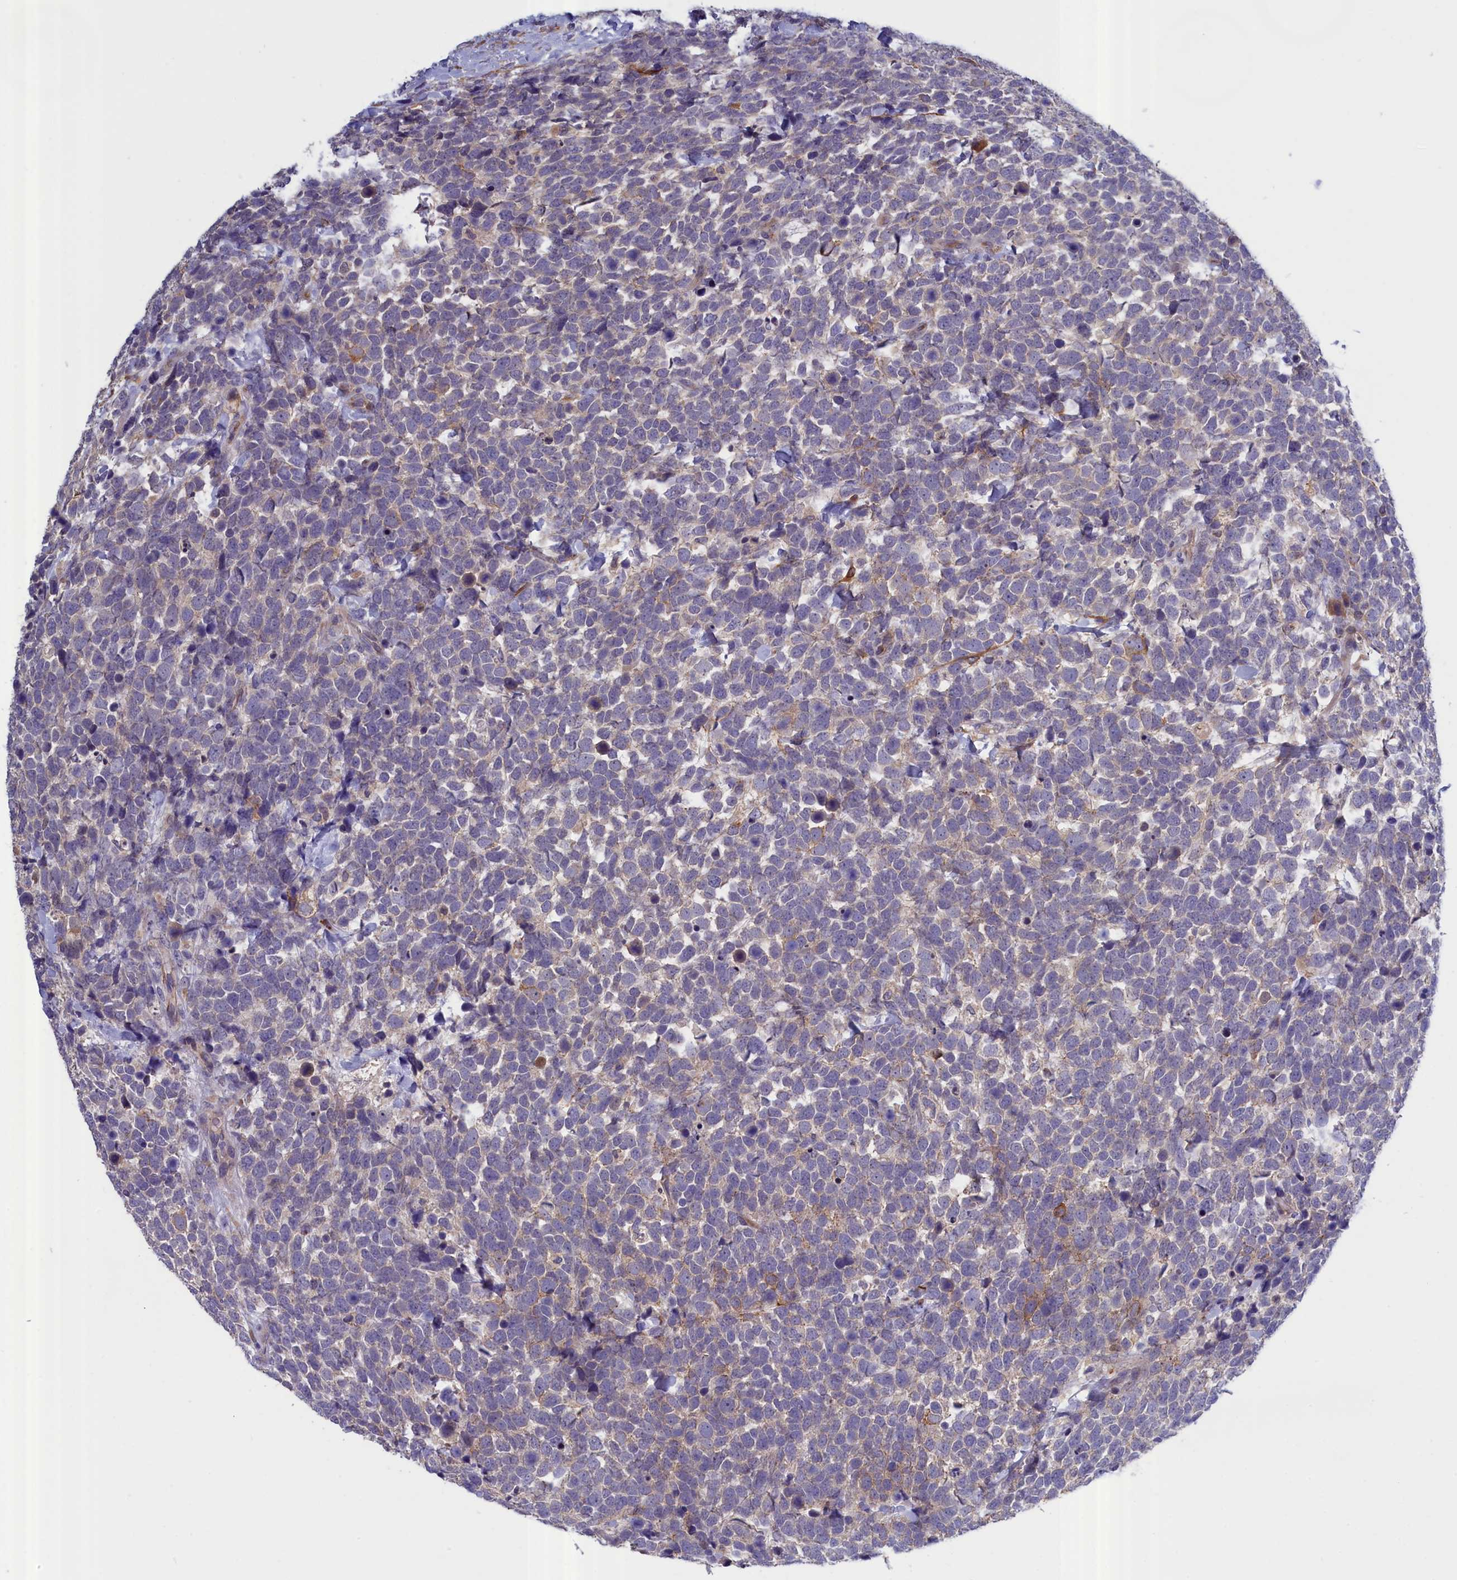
{"staining": {"intensity": "moderate", "quantity": "<25%", "location": "cytoplasmic/membranous"}, "tissue": "urothelial cancer", "cell_type": "Tumor cells", "image_type": "cancer", "snomed": [{"axis": "morphology", "description": "Urothelial carcinoma, High grade"}, {"axis": "topography", "description": "Urinary bladder"}], "caption": "Brown immunohistochemical staining in human urothelial cancer demonstrates moderate cytoplasmic/membranous positivity in about <25% of tumor cells.", "gene": "COL19A1", "patient": {"sex": "female", "age": 82}}